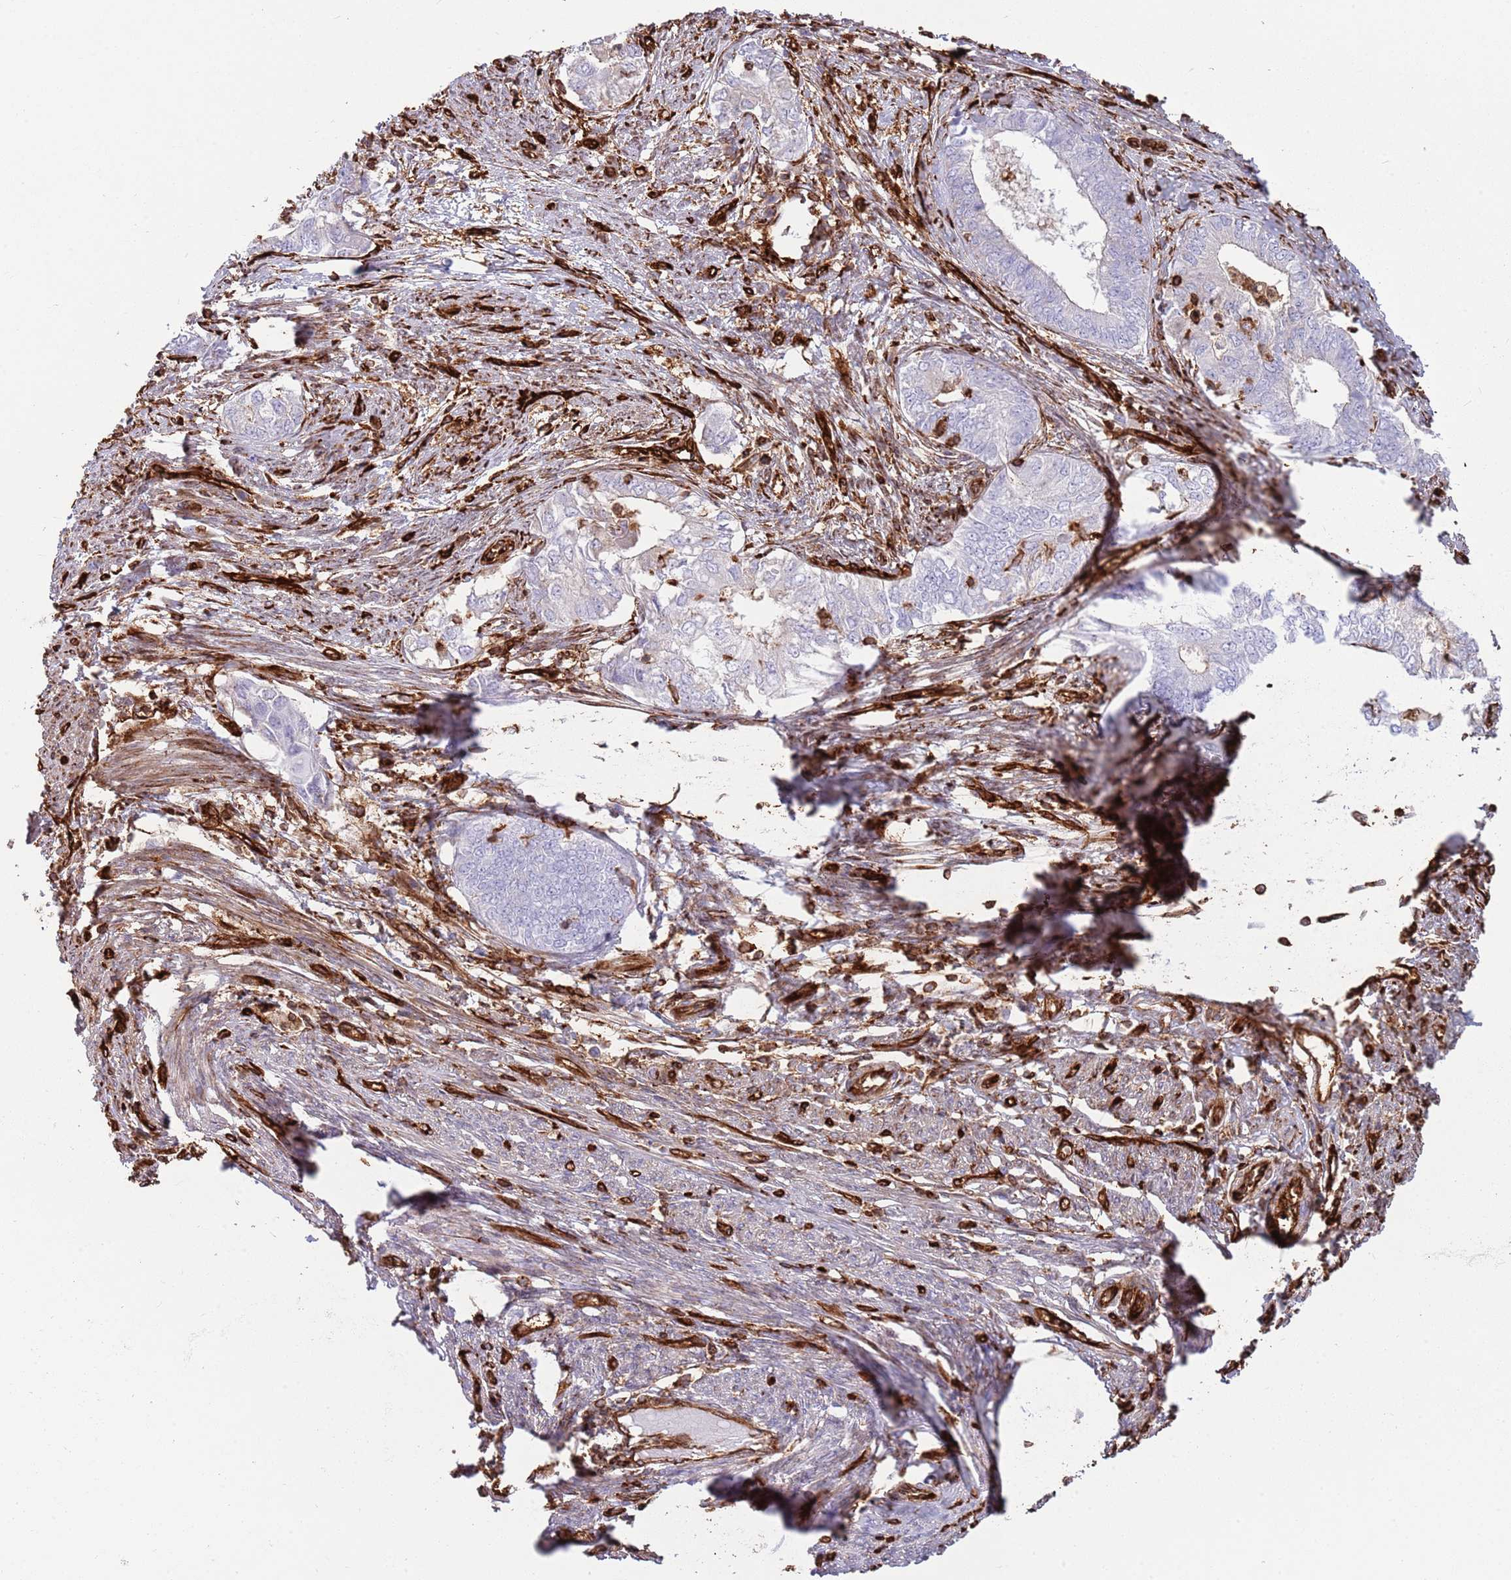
{"staining": {"intensity": "negative", "quantity": "none", "location": "none"}, "tissue": "endometrial cancer", "cell_type": "Tumor cells", "image_type": "cancer", "snomed": [{"axis": "morphology", "description": "Adenocarcinoma, NOS"}, {"axis": "topography", "description": "Endometrium"}], "caption": "High magnification brightfield microscopy of adenocarcinoma (endometrial) stained with DAB (brown) and counterstained with hematoxylin (blue): tumor cells show no significant positivity.", "gene": "KBTBD7", "patient": {"sex": "female", "age": 62}}